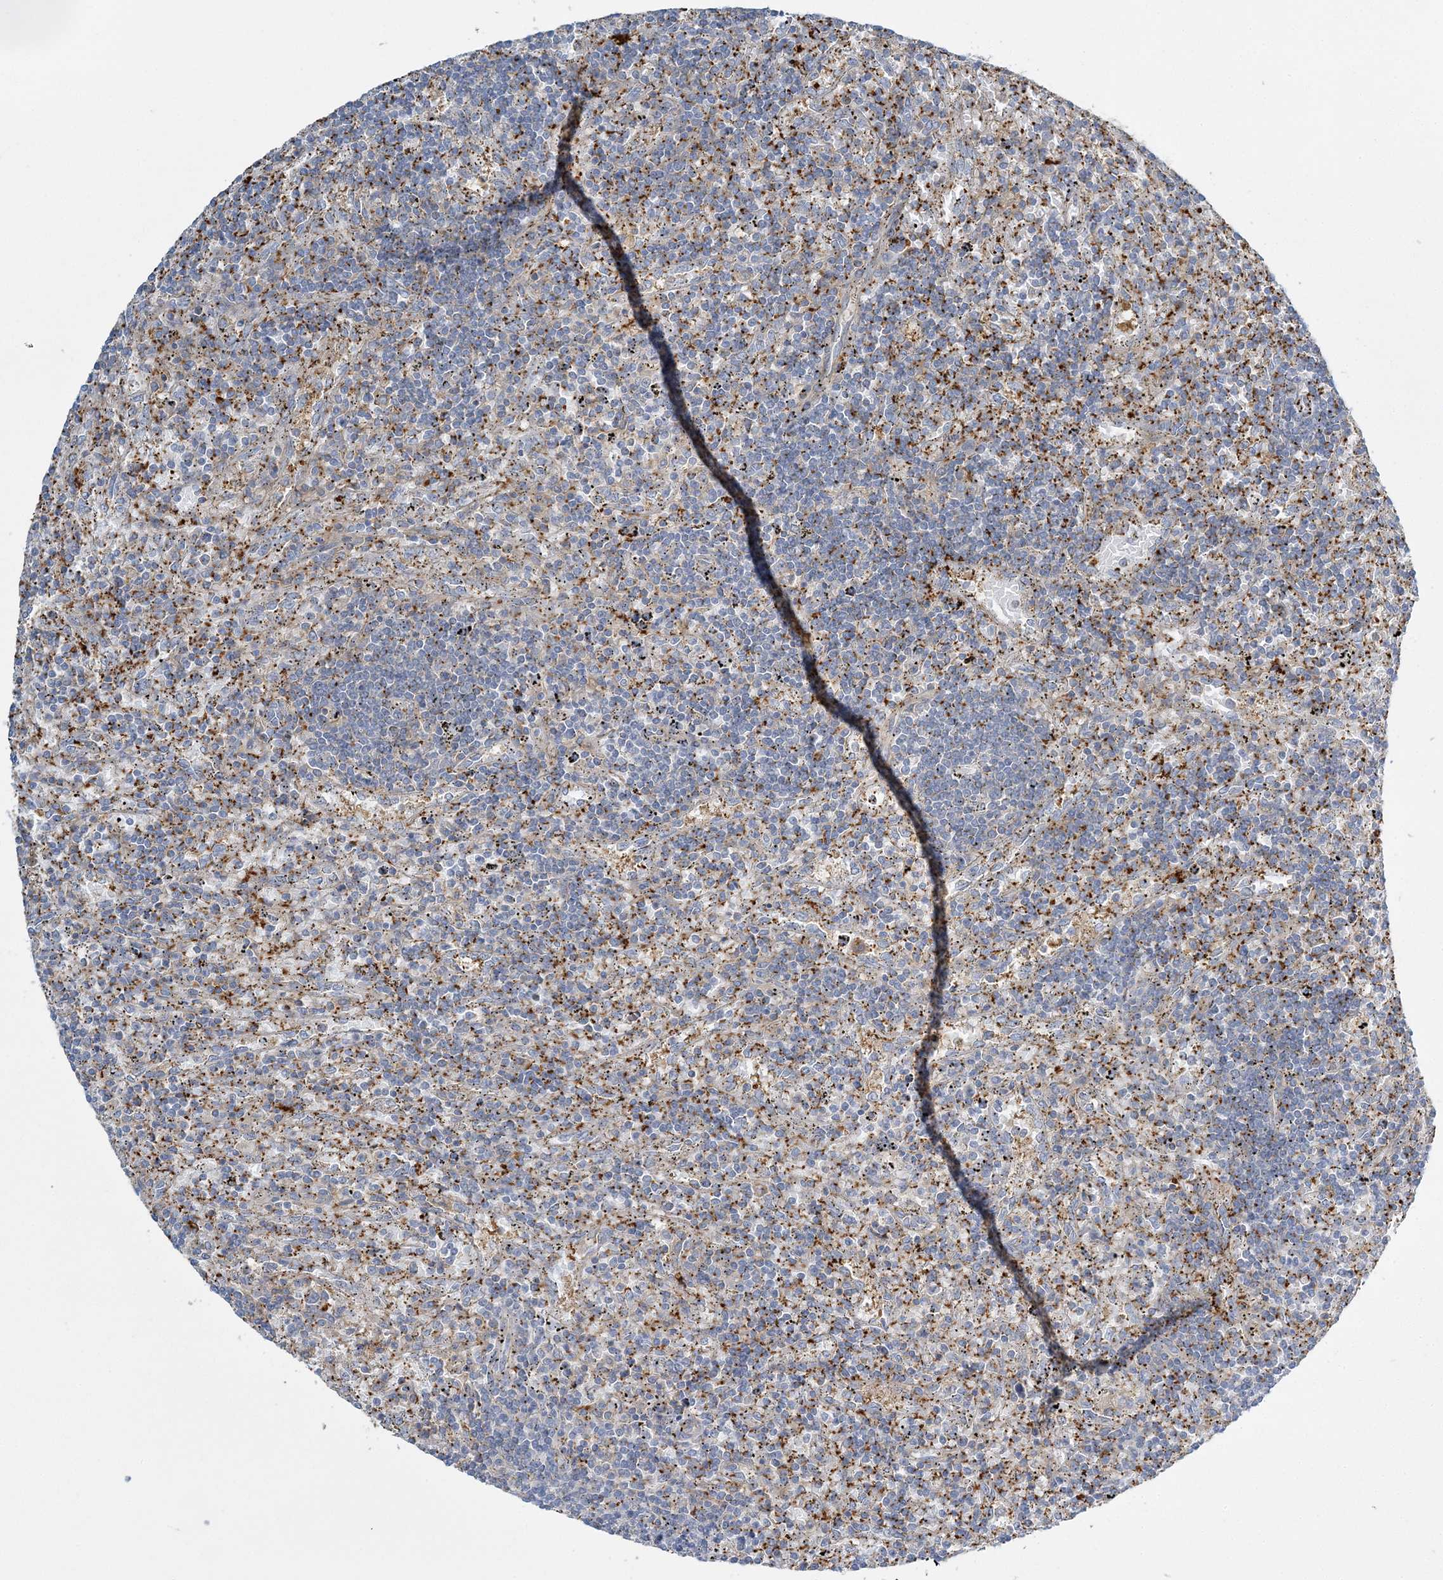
{"staining": {"intensity": "negative", "quantity": "none", "location": "none"}, "tissue": "lymphoma", "cell_type": "Tumor cells", "image_type": "cancer", "snomed": [{"axis": "morphology", "description": "Malignant lymphoma, non-Hodgkin's type, Low grade"}, {"axis": "topography", "description": "Spleen"}], "caption": "Immunohistochemical staining of low-grade malignant lymphoma, non-Hodgkin's type displays no significant staining in tumor cells.", "gene": "CUEDC2", "patient": {"sex": "male", "age": 76}}